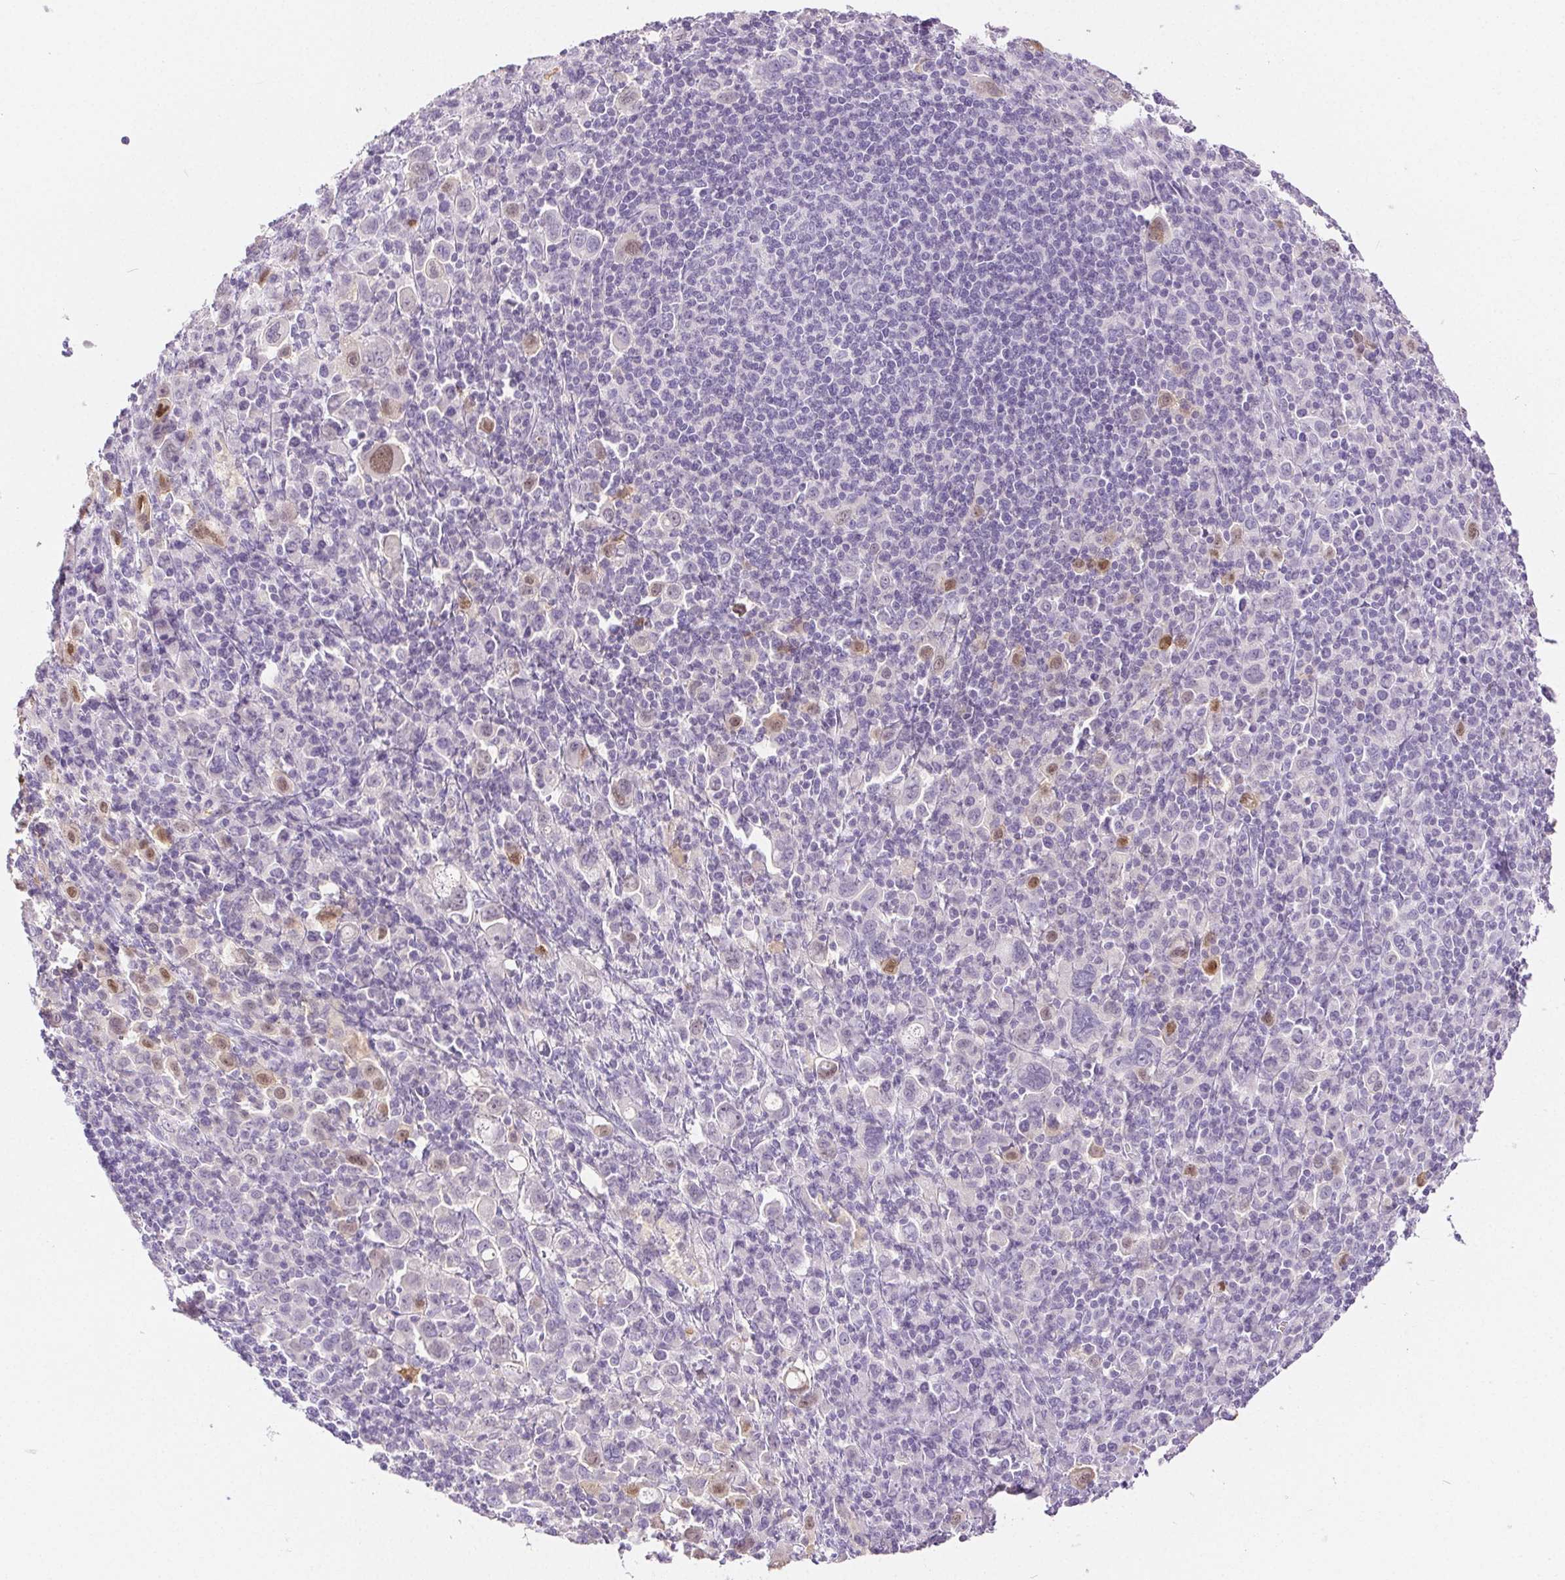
{"staining": {"intensity": "weak", "quantity": "<25%", "location": "nuclear"}, "tissue": "stomach cancer", "cell_type": "Tumor cells", "image_type": "cancer", "snomed": [{"axis": "morphology", "description": "Adenocarcinoma, NOS"}, {"axis": "topography", "description": "Stomach, upper"}], "caption": "Tumor cells are negative for protein expression in human stomach adenocarcinoma.", "gene": "SPRR3", "patient": {"sex": "male", "age": 75}}